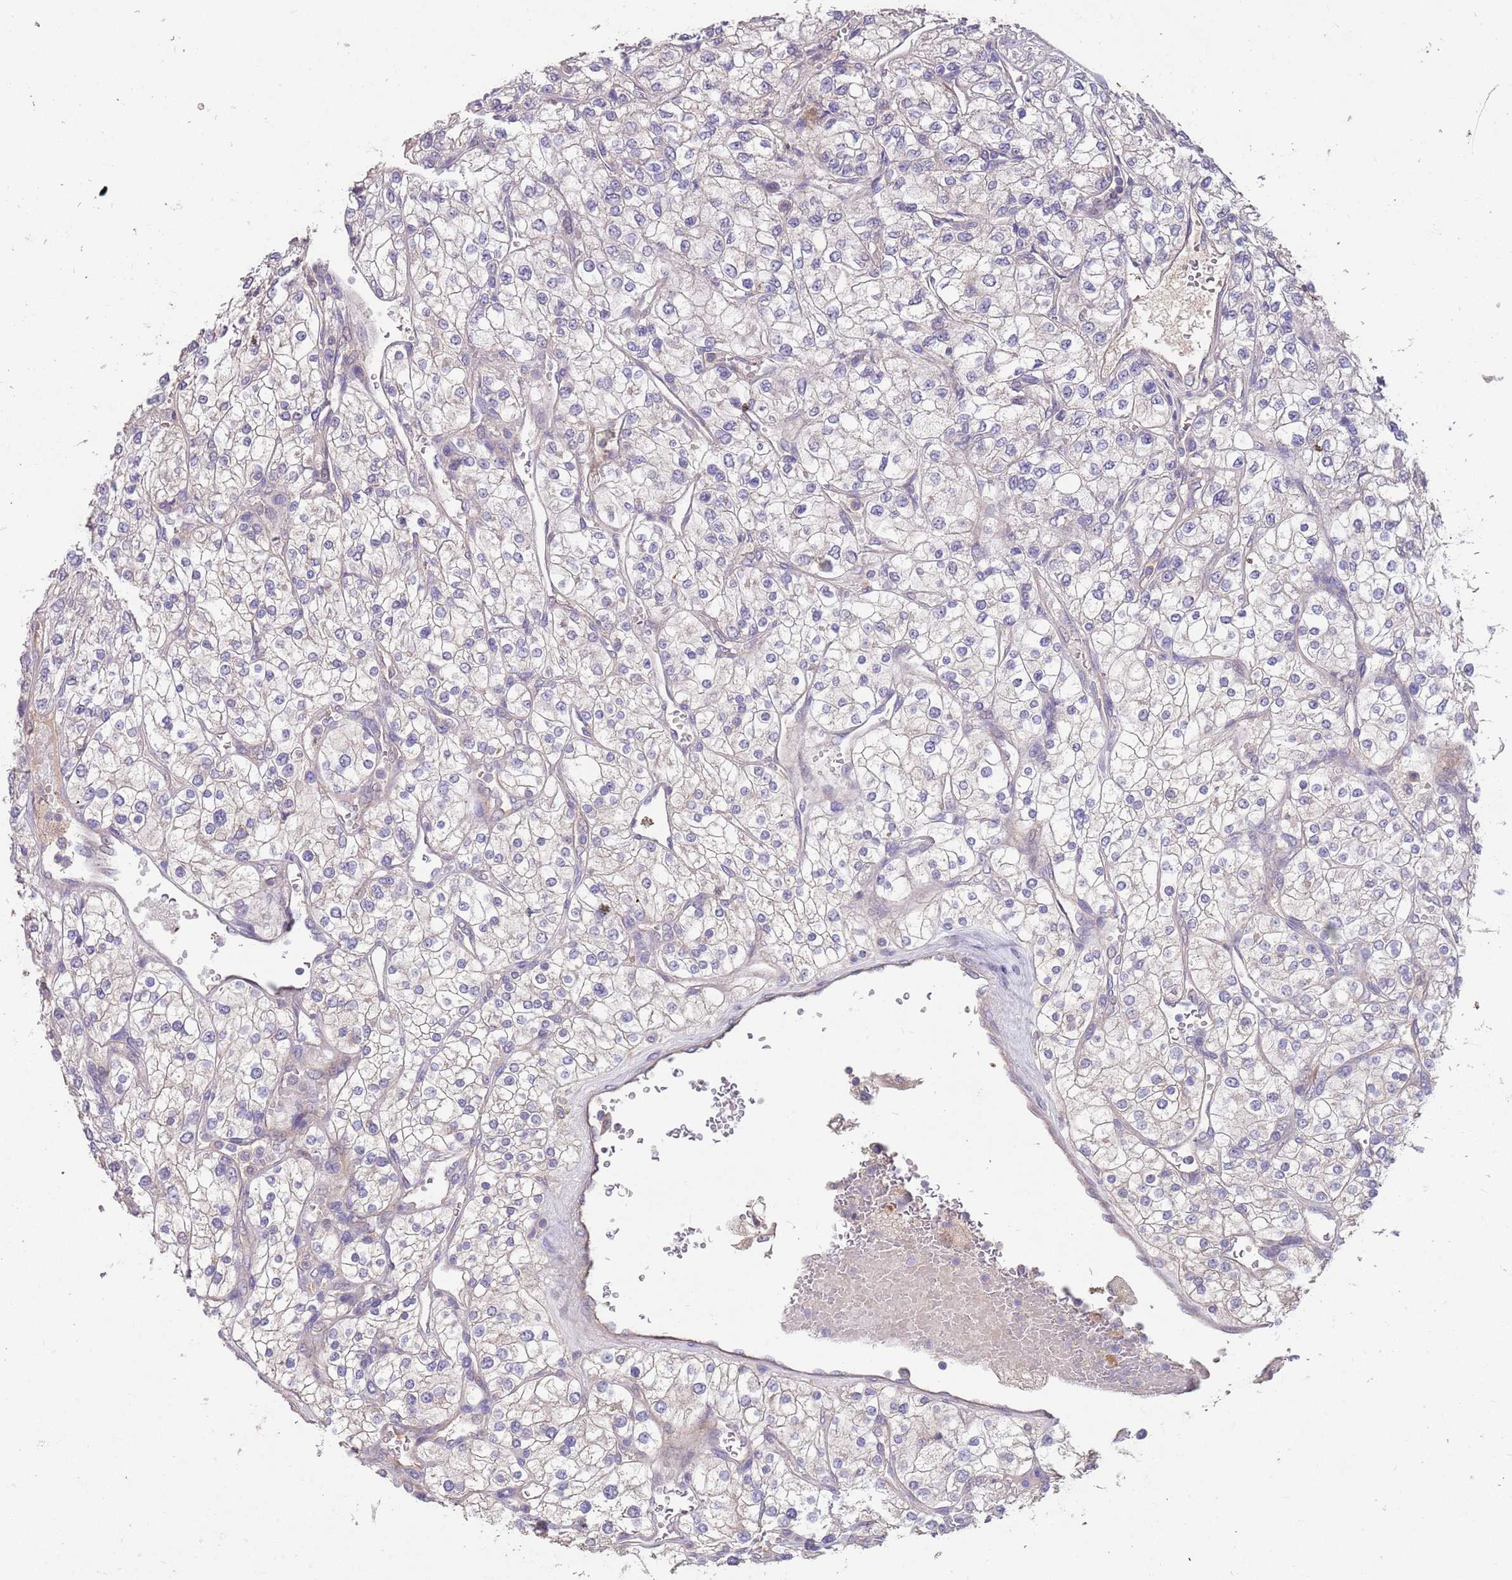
{"staining": {"intensity": "negative", "quantity": "none", "location": "none"}, "tissue": "renal cancer", "cell_type": "Tumor cells", "image_type": "cancer", "snomed": [{"axis": "morphology", "description": "Adenocarcinoma, NOS"}, {"axis": "topography", "description": "Kidney"}], "caption": "High magnification brightfield microscopy of renal cancer stained with DAB (brown) and counterstained with hematoxylin (blue): tumor cells show no significant positivity. (Brightfield microscopy of DAB immunohistochemistry at high magnification).", "gene": "MEI1", "patient": {"sex": "male", "age": 80}}